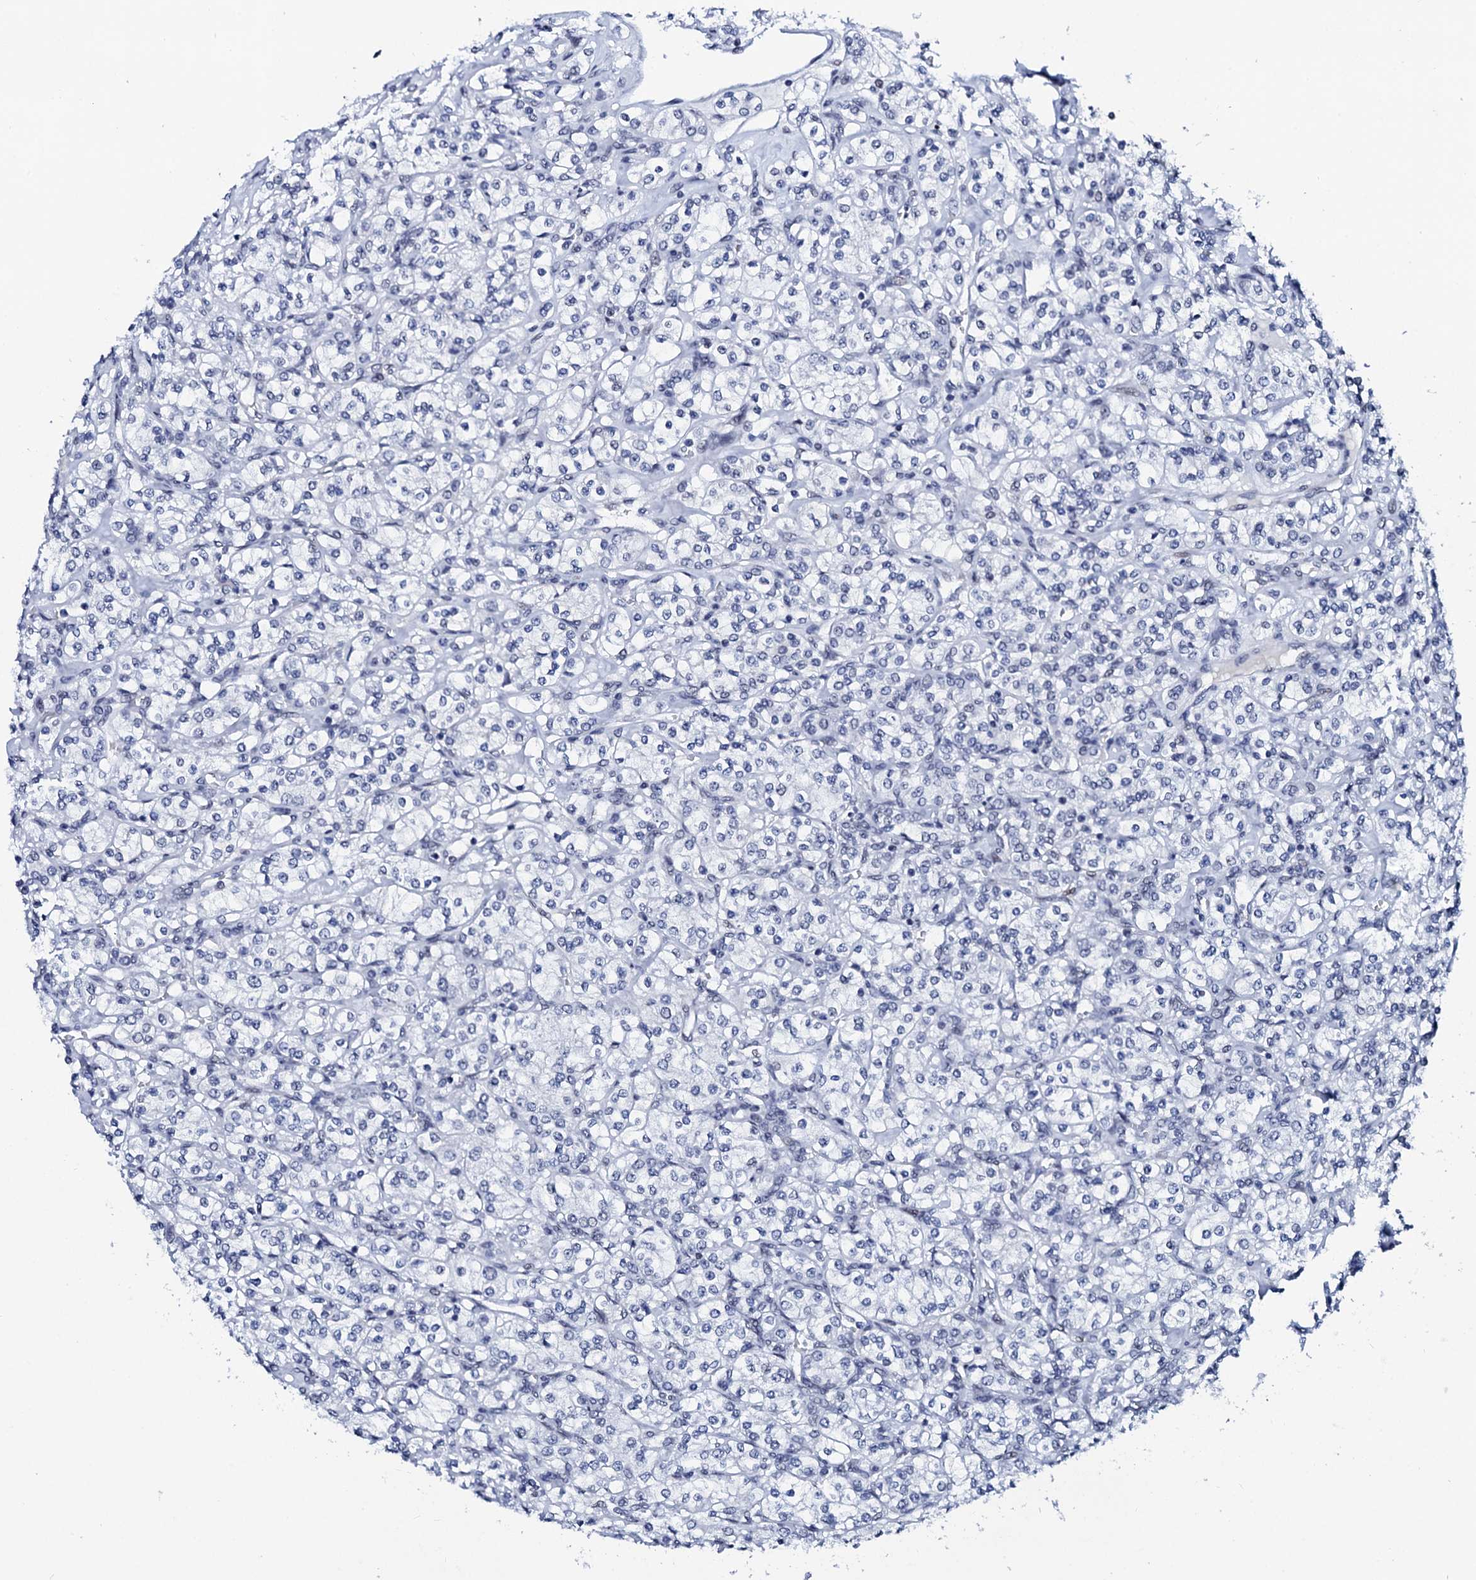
{"staining": {"intensity": "negative", "quantity": "none", "location": "none"}, "tissue": "renal cancer", "cell_type": "Tumor cells", "image_type": "cancer", "snomed": [{"axis": "morphology", "description": "Adenocarcinoma, NOS"}, {"axis": "topography", "description": "Kidney"}], "caption": "Tumor cells are negative for protein expression in human renal cancer.", "gene": "SPATA19", "patient": {"sex": "male", "age": 77}}